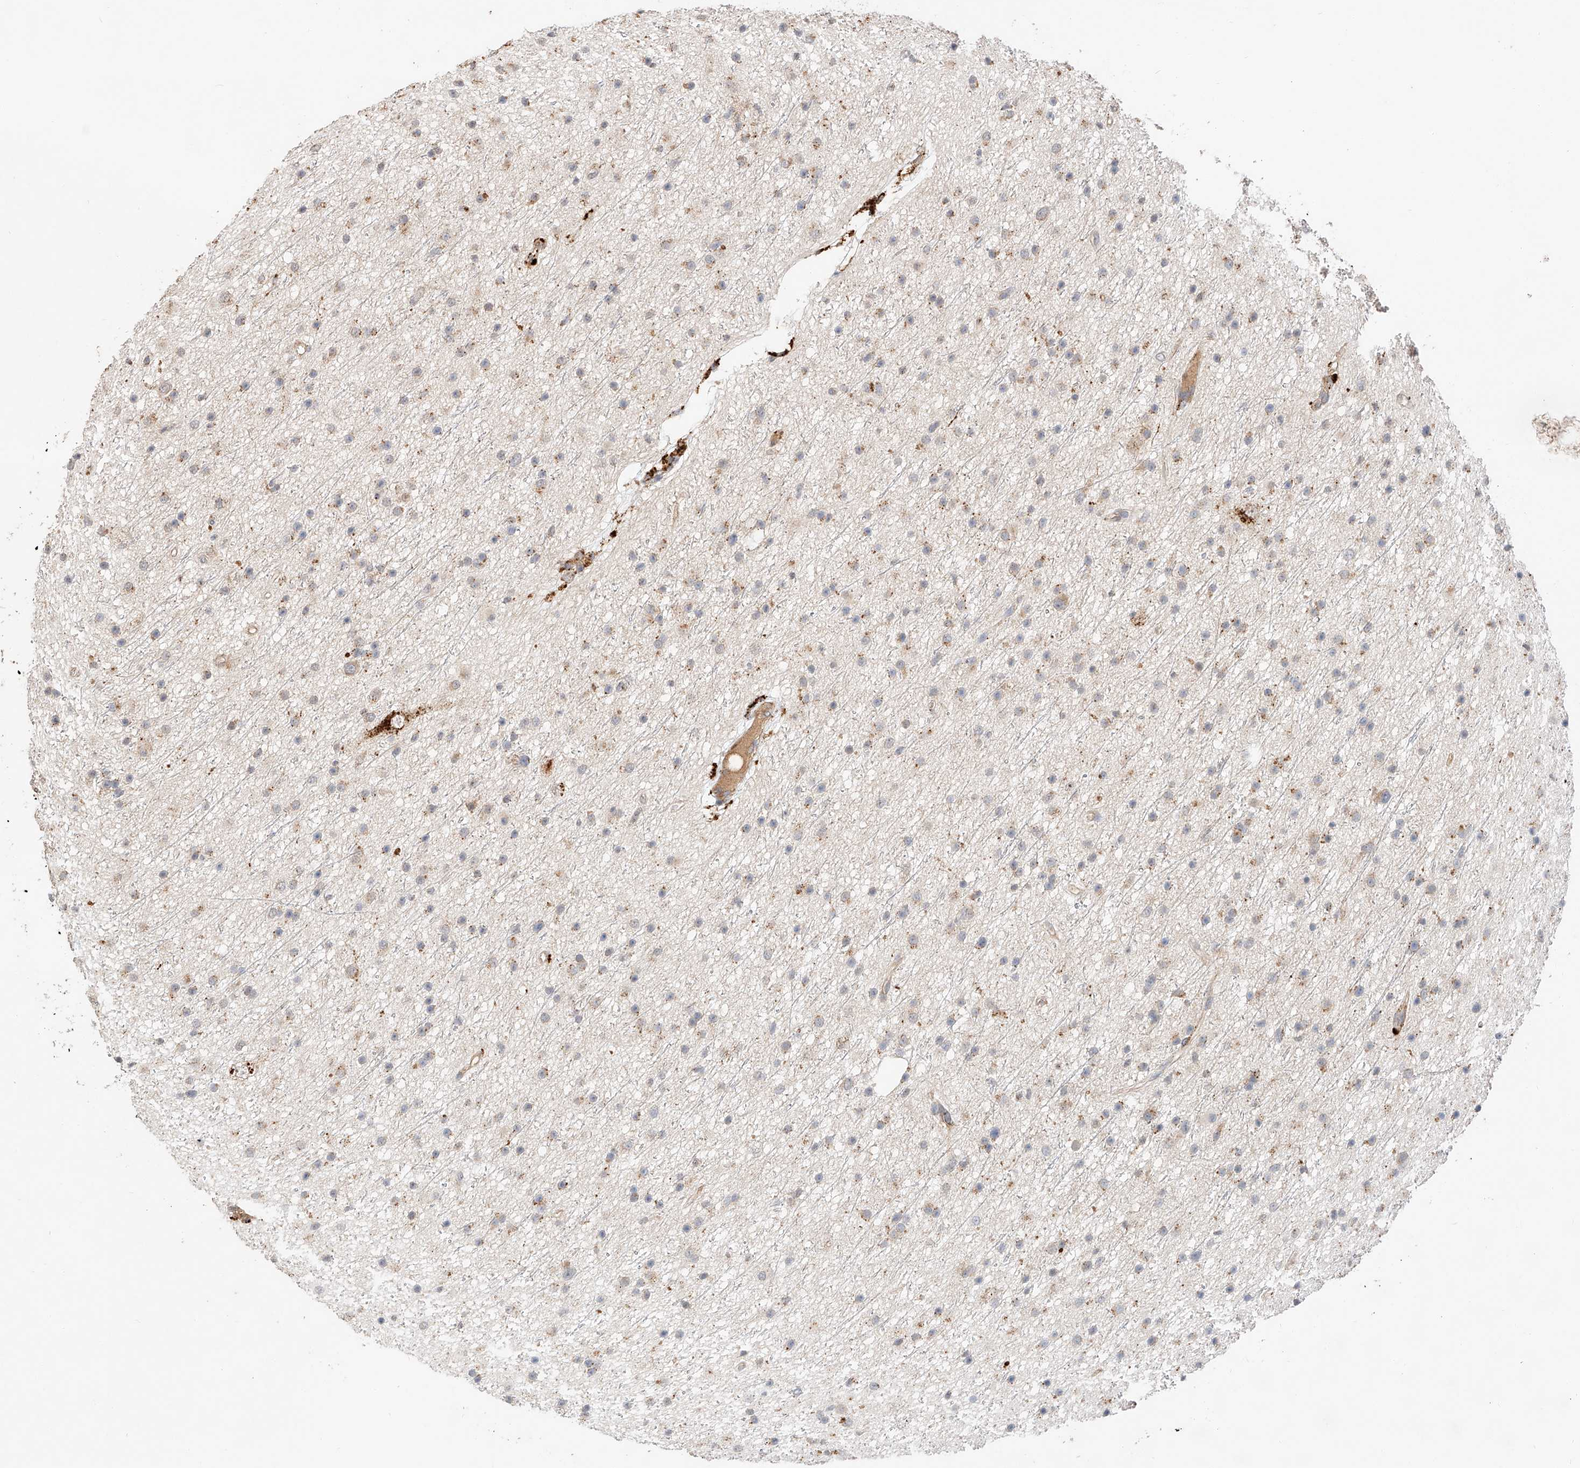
{"staining": {"intensity": "weak", "quantity": "25%-75%", "location": "cytoplasmic/membranous"}, "tissue": "glioma", "cell_type": "Tumor cells", "image_type": "cancer", "snomed": [{"axis": "morphology", "description": "Glioma, malignant, Low grade"}, {"axis": "topography", "description": "Cerebral cortex"}], "caption": "Protein analysis of low-grade glioma (malignant) tissue shows weak cytoplasmic/membranous staining in approximately 25%-75% of tumor cells.", "gene": "SUSD6", "patient": {"sex": "female", "age": 39}}